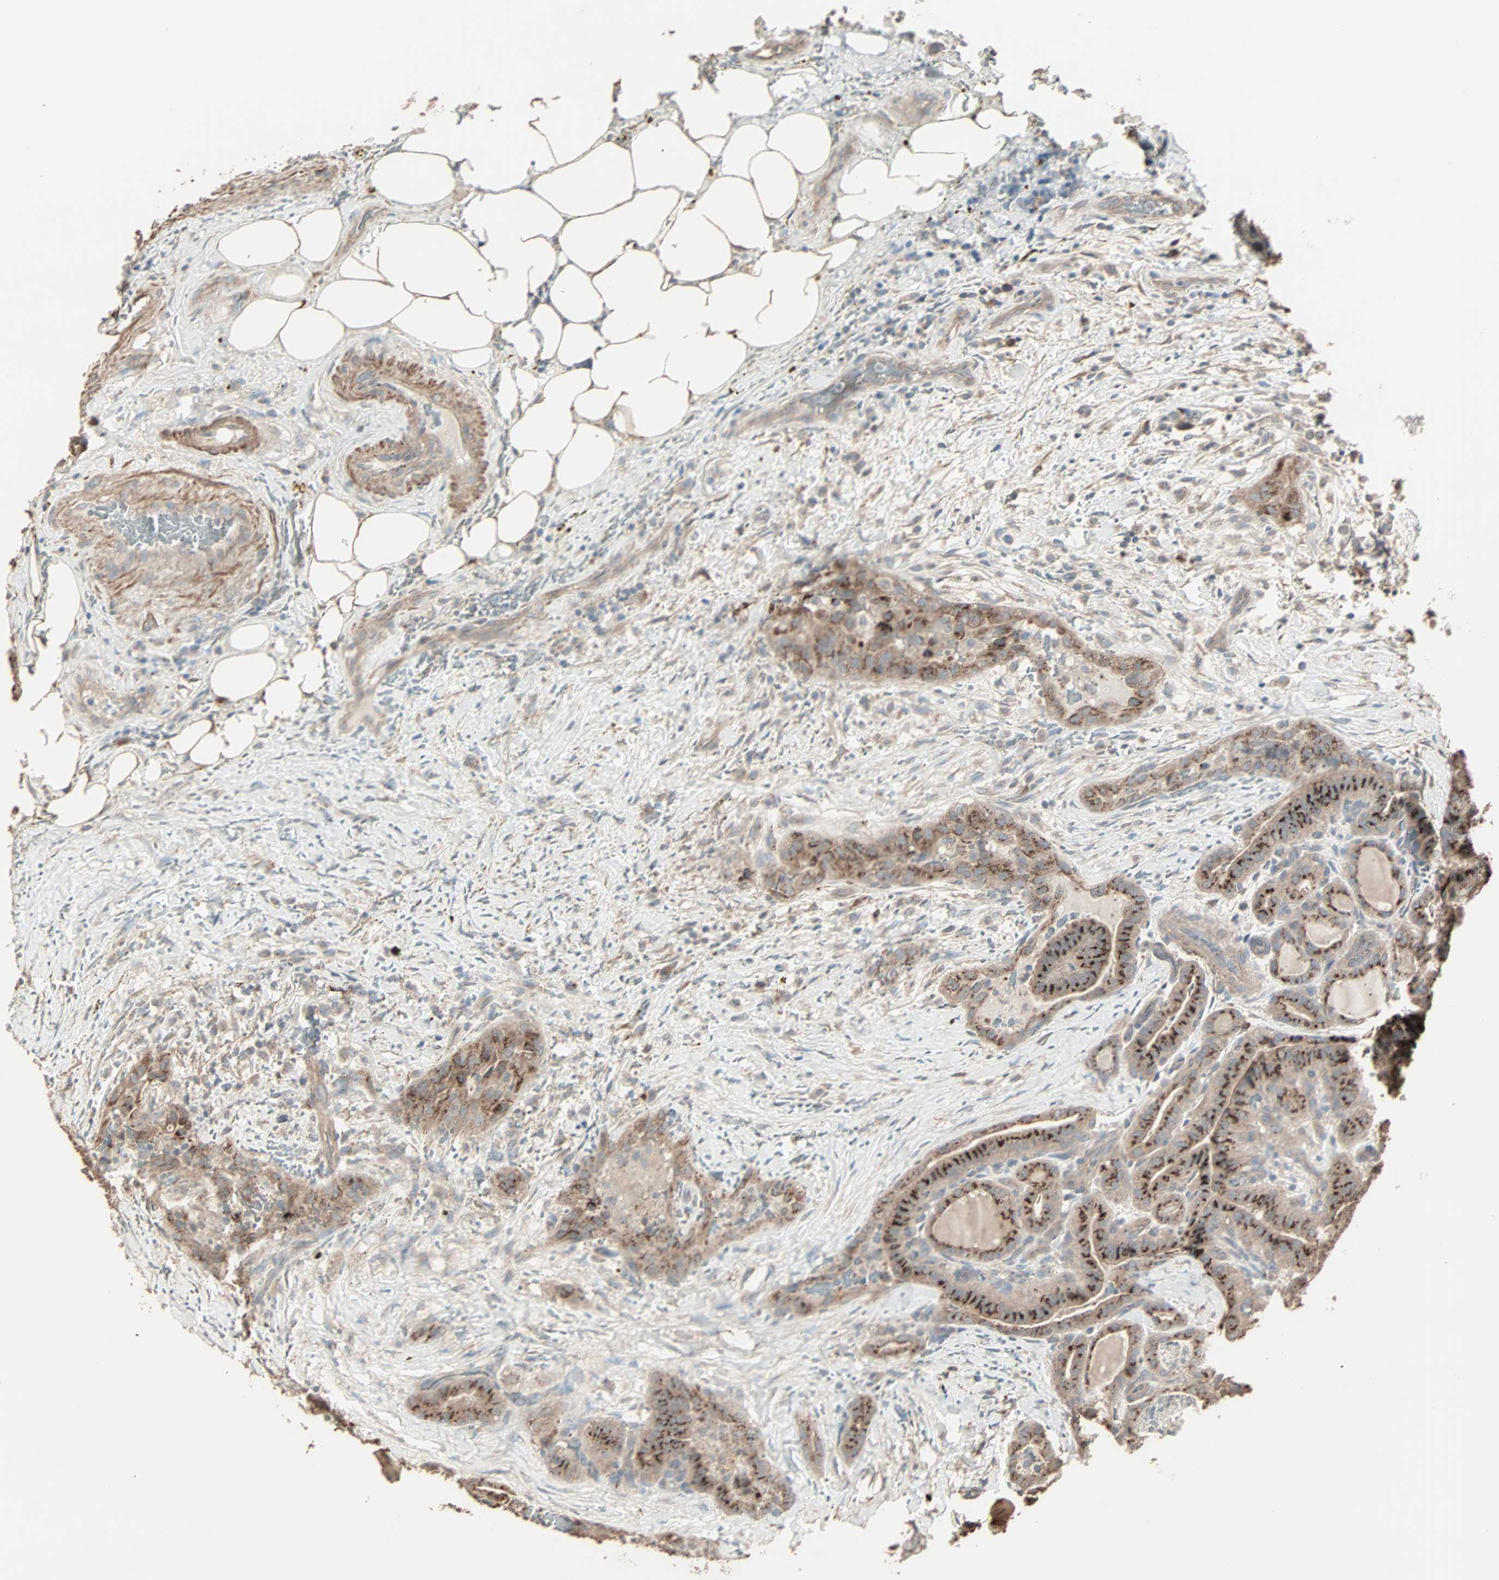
{"staining": {"intensity": "strong", "quantity": ">75%", "location": "cytoplasmic/membranous"}, "tissue": "thyroid cancer", "cell_type": "Tumor cells", "image_type": "cancer", "snomed": [{"axis": "morphology", "description": "Papillary adenocarcinoma, NOS"}, {"axis": "topography", "description": "Thyroid gland"}], "caption": "Brown immunohistochemical staining in human papillary adenocarcinoma (thyroid) shows strong cytoplasmic/membranous positivity in approximately >75% of tumor cells.", "gene": "GALNT3", "patient": {"sex": "male", "age": 77}}